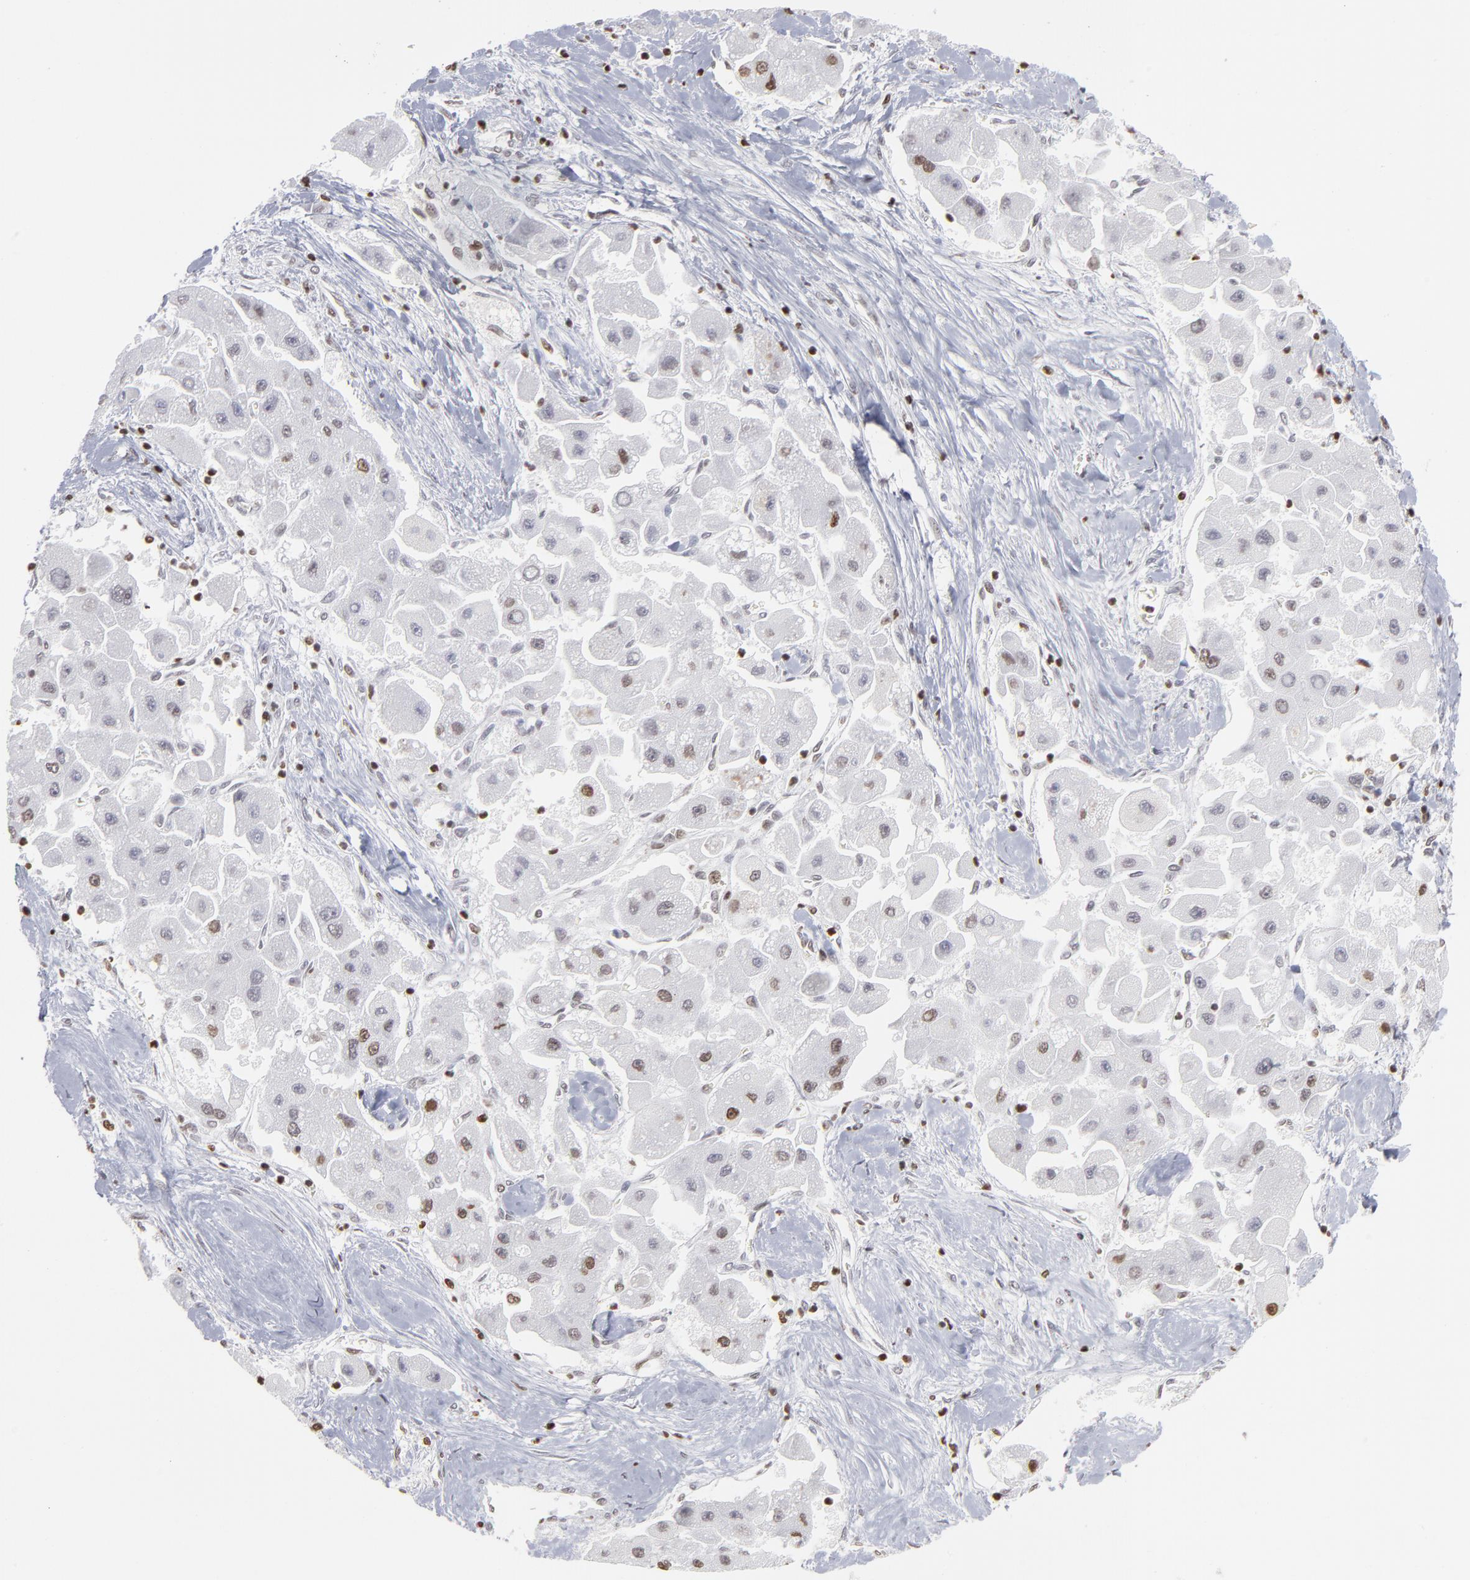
{"staining": {"intensity": "moderate", "quantity": ">75%", "location": "nuclear"}, "tissue": "liver cancer", "cell_type": "Tumor cells", "image_type": "cancer", "snomed": [{"axis": "morphology", "description": "Carcinoma, Hepatocellular, NOS"}, {"axis": "topography", "description": "Liver"}], "caption": "Protein staining of liver cancer (hepatocellular carcinoma) tissue shows moderate nuclear staining in approximately >75% of tumor cells.", "gene": "PARP1", "patient": {"sex": "male", "age": 24}}